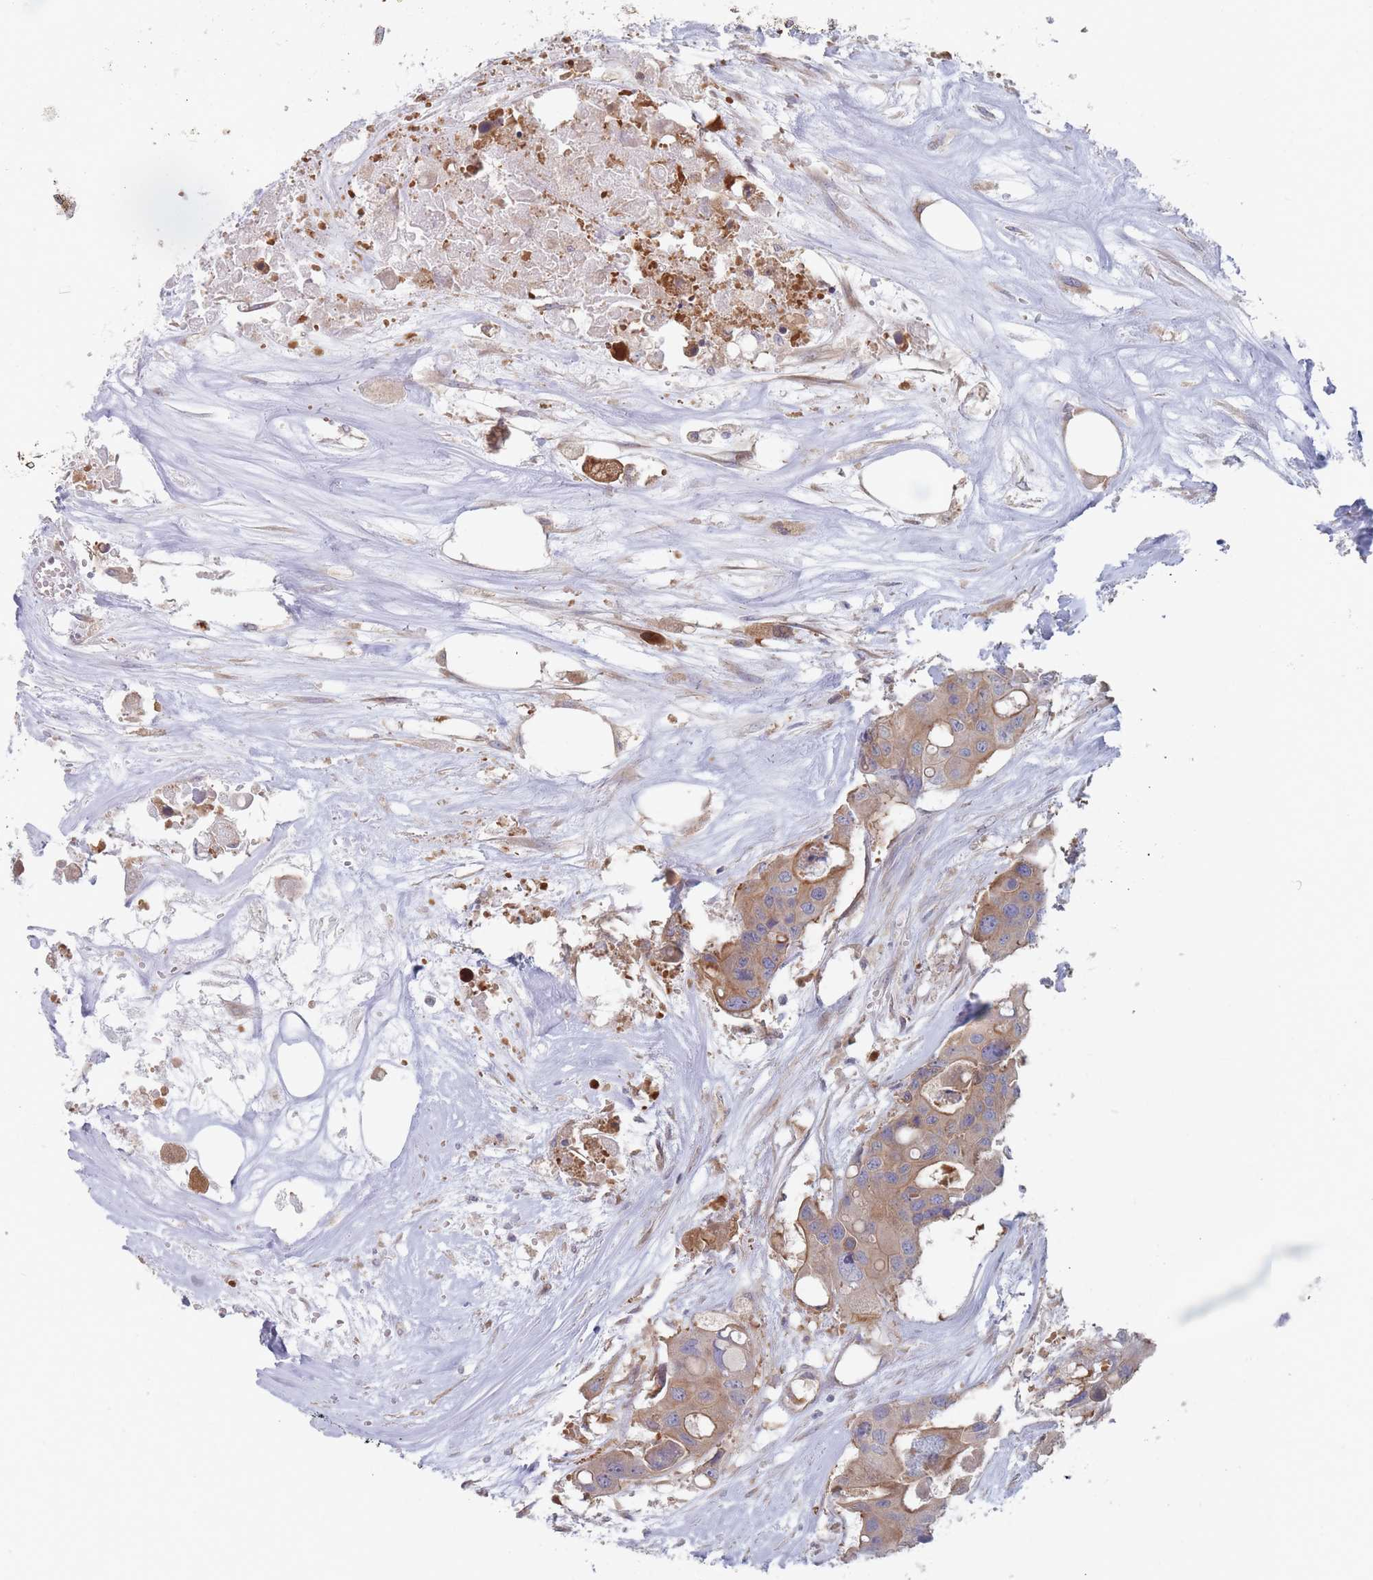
{"staining": {"intensity": "moderate", "quantity": ">75%", "location": "cytoplasmic/membranous"}, "tissue": "colorectal cancer", "cell_type": "Tumor cells", "image_type": "cancer", "snomed": [{"axis": "morphology", "description": "Adenocarcinoma, NOS"}, {"axis": "topography", "description": "Colon"}], "caption": "Moderate cytoplasmic/membranous expression is present in approximately >75% of tumor cells in colorectal adenocarcinoma. The staining was performed using DAB to visualize the protein expression in brown, while the nuclei were stained in blue with hematoxylin (Magnification: 20x).", "gene": "EFCC1", "patient": {"sex": "male", "age": 77}}